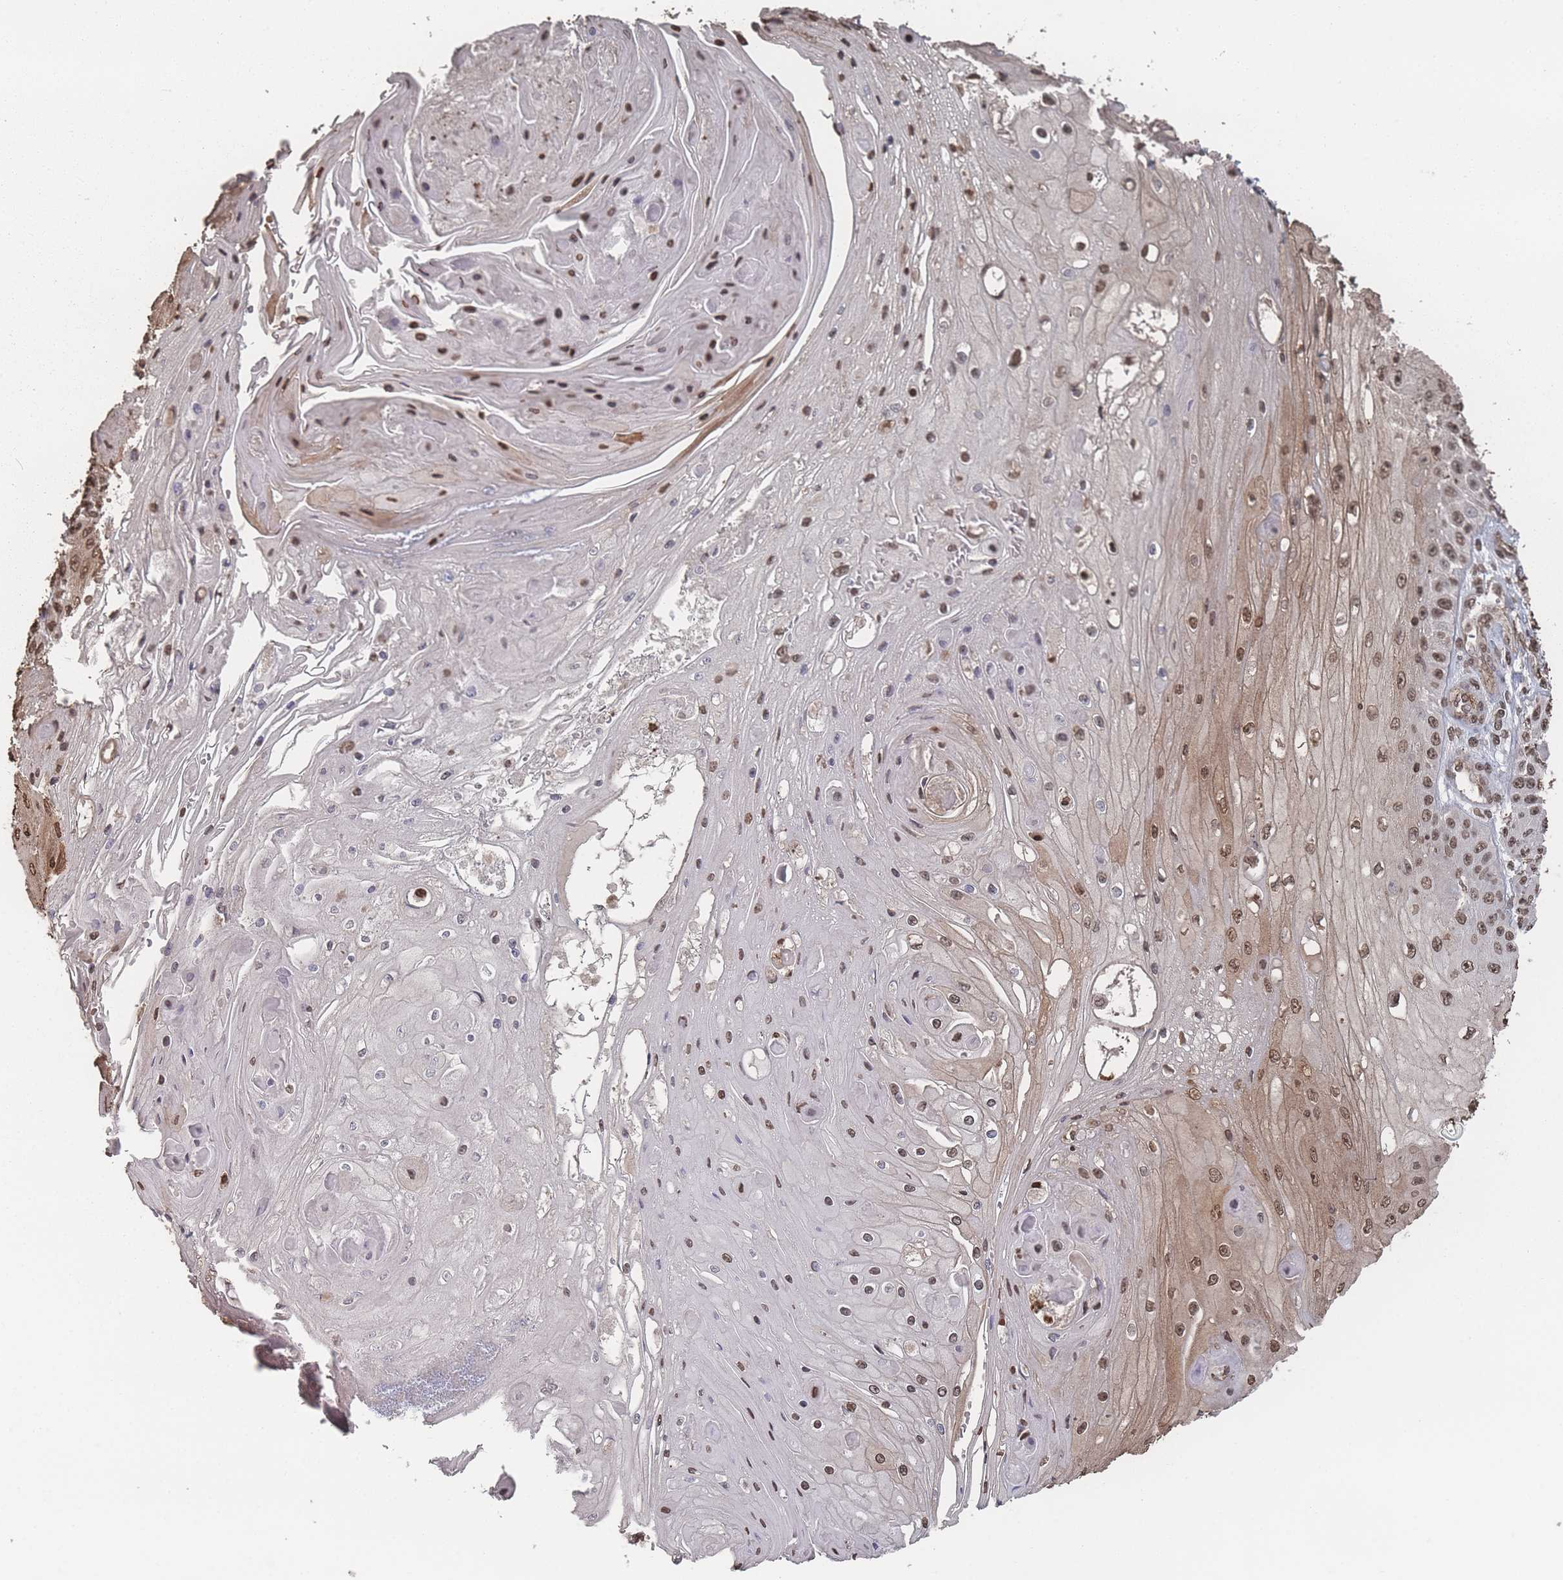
{"staining": {"intensity": "moderate", "quantity": ">75%", "location": "nuclear"}, "tissue": "skin cancer", "cell_type": "Tumor cells", "image_type": "cancer", "snomed": [{"axis": "morphology", "description": "Squamous cell carcinoma, NOS"}, {"axis": "topography", "description": "Skin"}], "caption": "Human skin cancer (squamous cell carcinoma) stained with a protein marker exhibits moderate staining in tumor cells.", "gene": "PLEKHG5", "patient": {"sex": "male", "age": 70}}